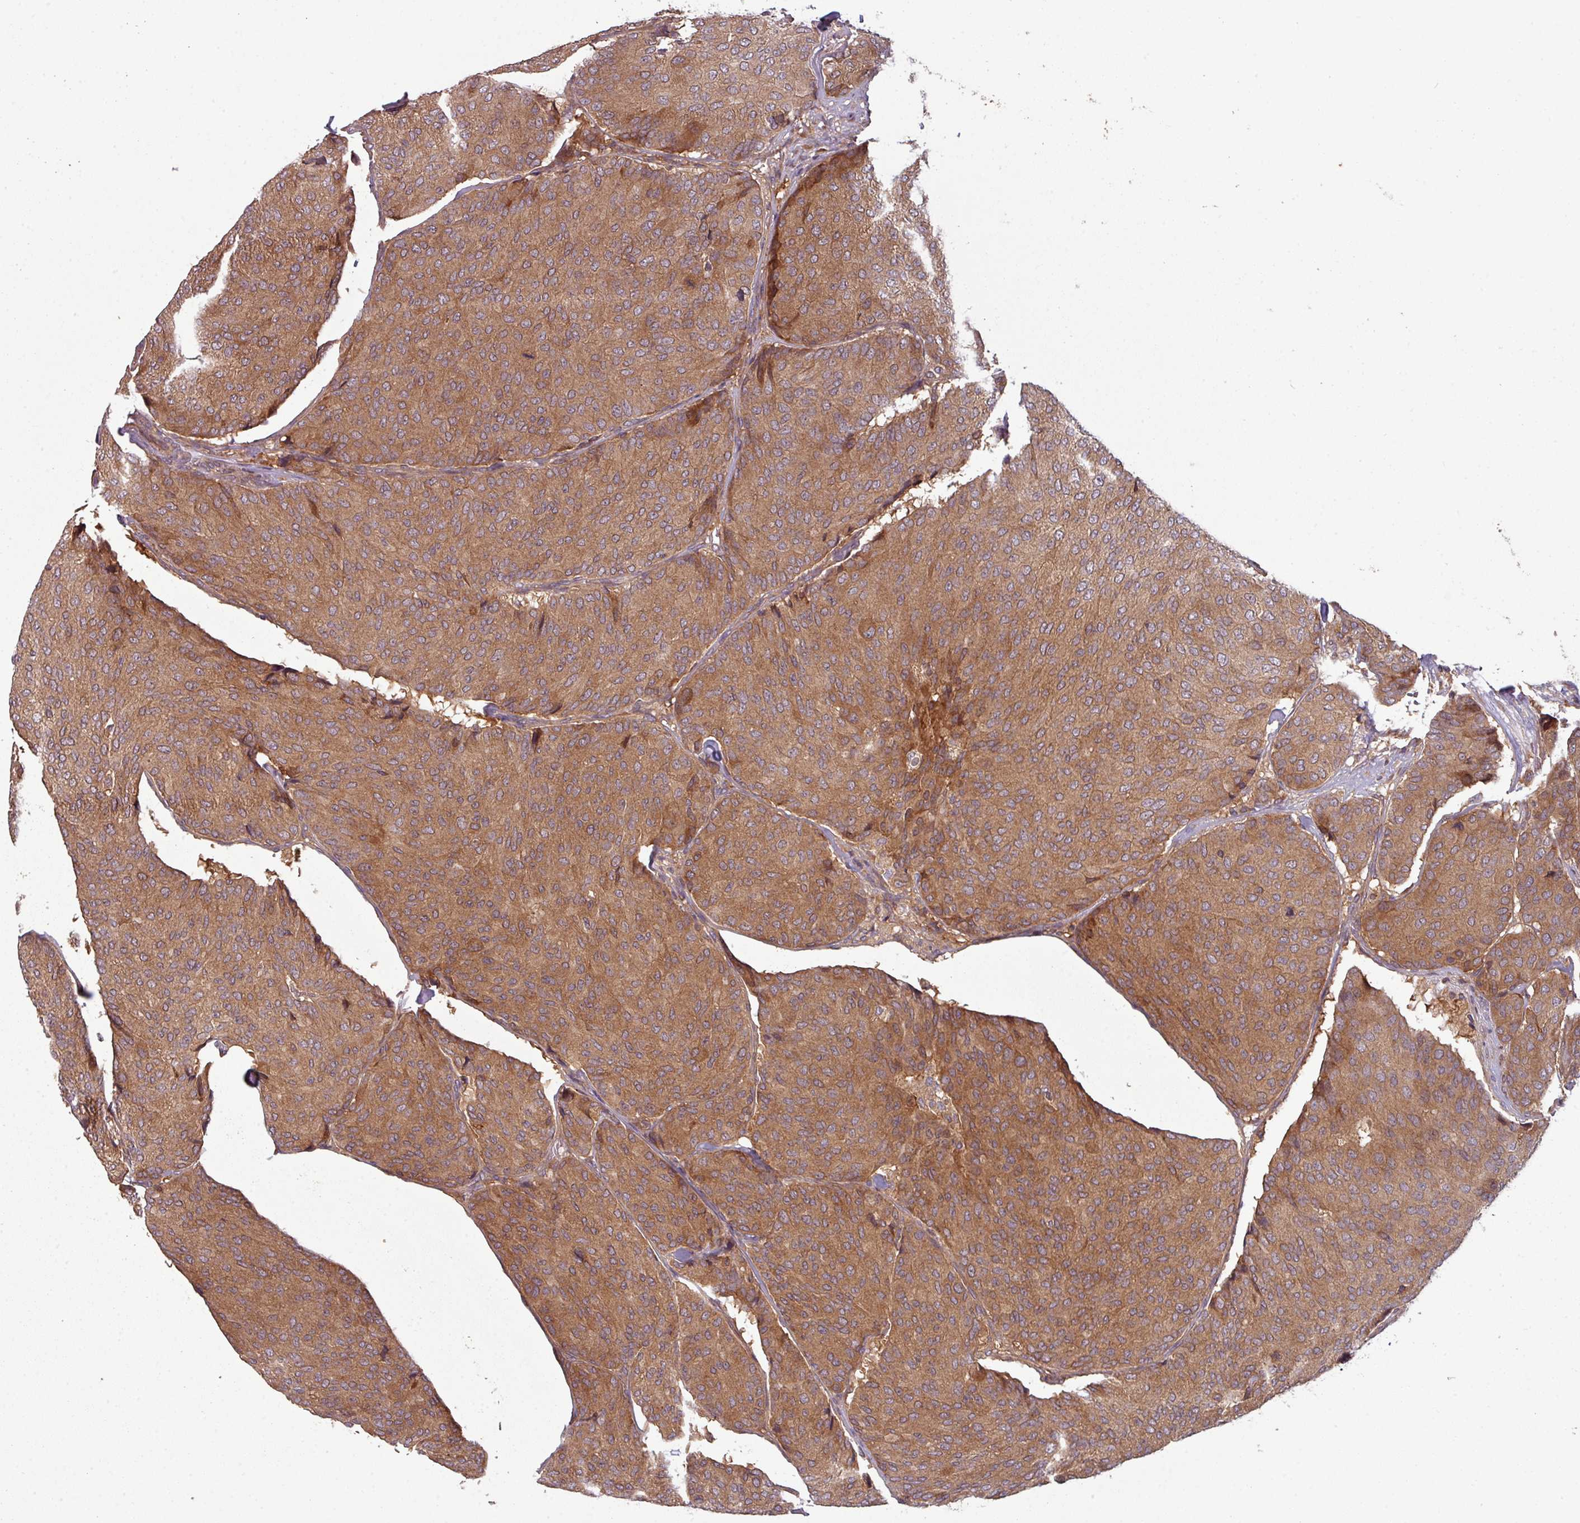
{"staining": {"intensity": "moderate", "quantity": ">75%", "location": "cytoplasmic/membranous"}, "tissue": "breast cancer", "cell_type": "Tumor cells", "image_type": "cancer", "snomed": [{"axis": "morphology", "description": "Duct carcinoma"}, {"axis": "topography", "description": "Breast"}], "caption": "Moderate cytoplasmic/membranous staining for a protein is present in about >75% of tumor cells of breast cancer using IHC.", "gene": "GSKIP", "patient": {"sex": "female", "age": 75}}